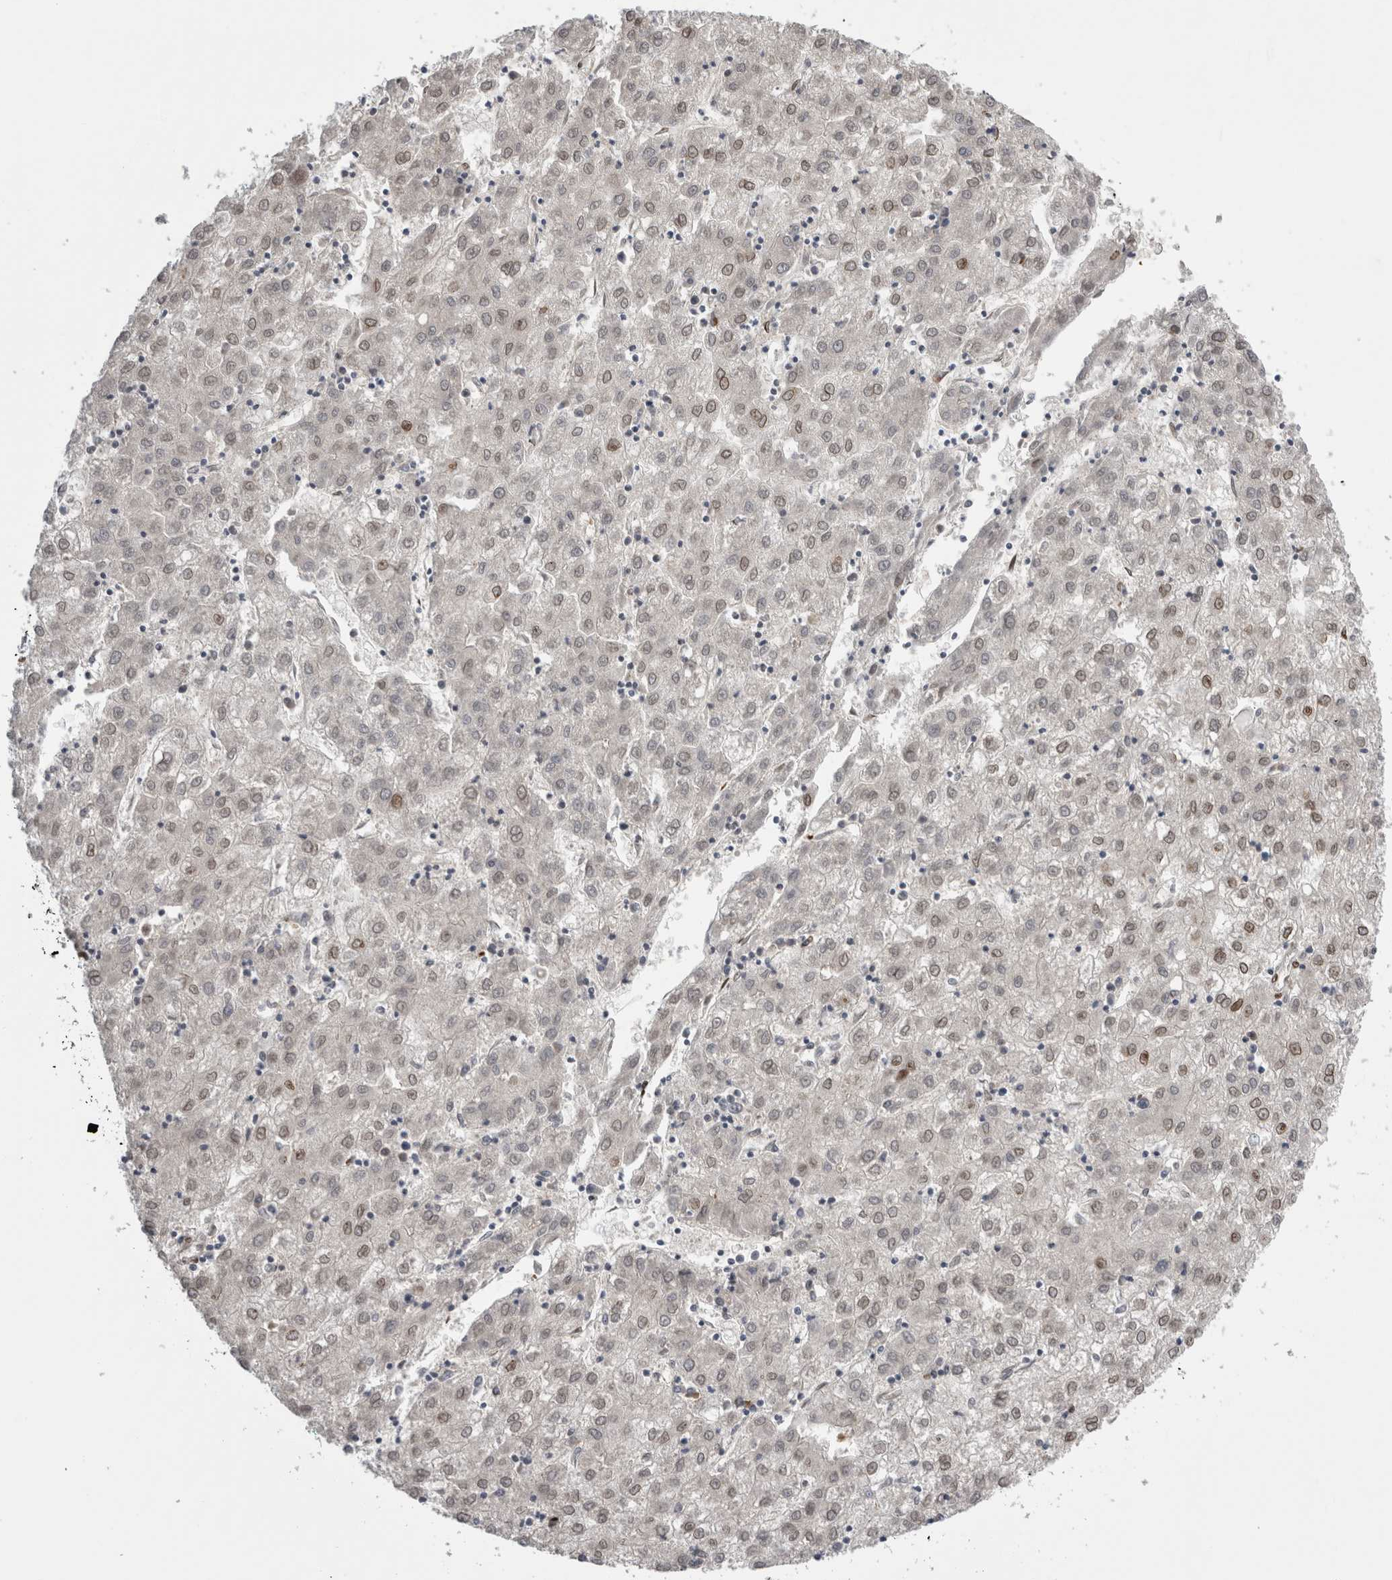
{"staining": {"intensity": "weak", "quantity": ">75%", "location": "nuclear"}, "tissue": "liver cancer", "cell_type": "Tumor cells", "image_type": "cancer", "snomed": [{"axis": "morphology", "description": "Carcinoma, Hepatocellular, NOS"}, {"axis": "topography", "description": "Liver"}], "caption": "A histopathology image of human liver hepatocellular carcinoma stained for a protein displays weak nuclear brown staining in tumor cells.", "gene": "DMTN", "patient": {"sex": "male", "age": 72}}